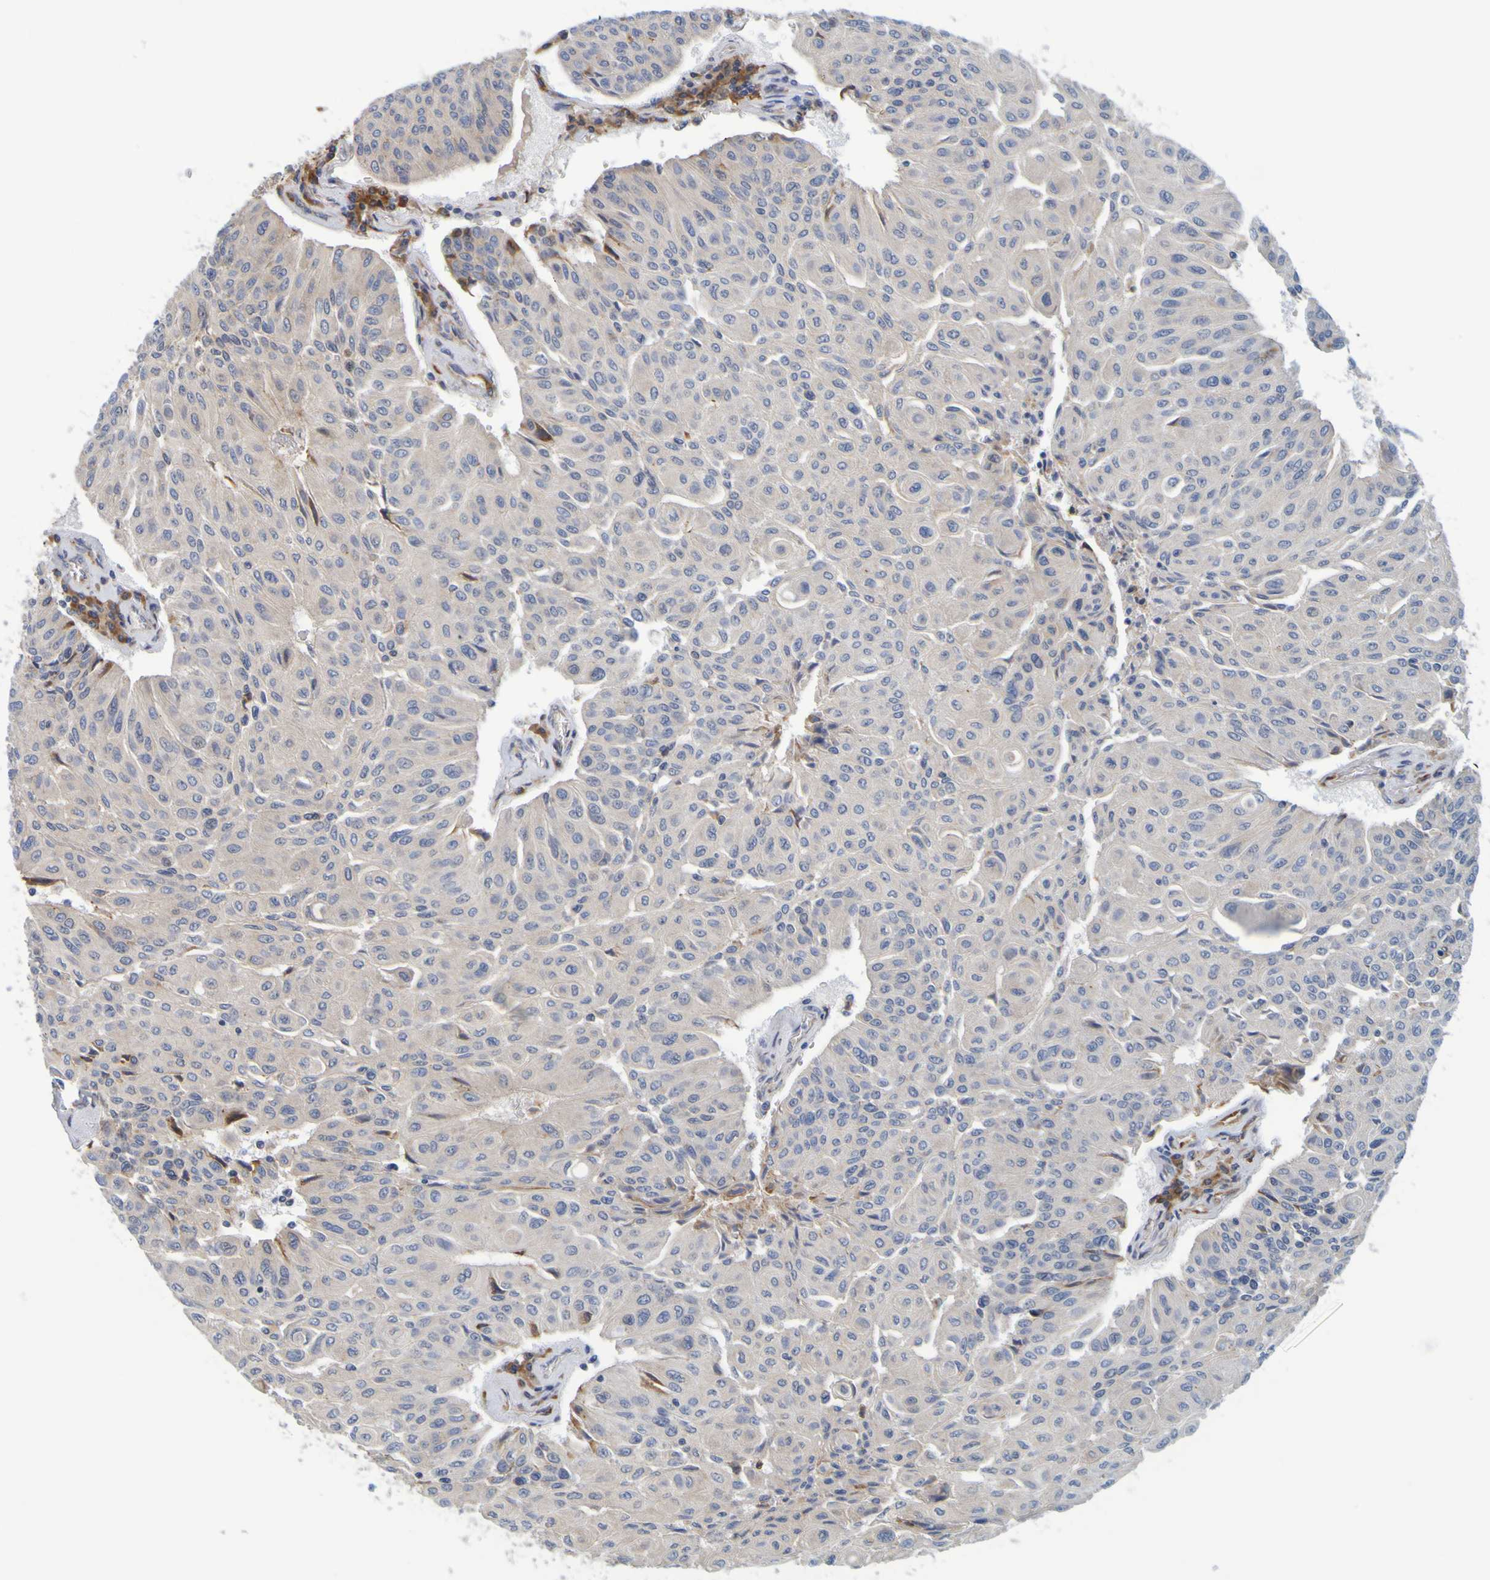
{"staining": {"intensity": "weak", "quantity": ">75%", "location": "cytoplasmic/membranous"}, "tissue": "urothelial cancer", "cell_type": "Tumor cells", "image_type": "cancer", "snomed": [{"axis": "morphology", "description": "Urothelial carcinoma, High grade"}, {"axis": "topography", "description": "Urinary bladder"}], "caption": "High-grade urothelial carcinoma was stained to show a protein in brown. There is low levels of weak cytoplasmic/membranous expression in about >75% of tumor cells.", "gene": "SIL1", "patient": {"sex": "male", "age": 66}}